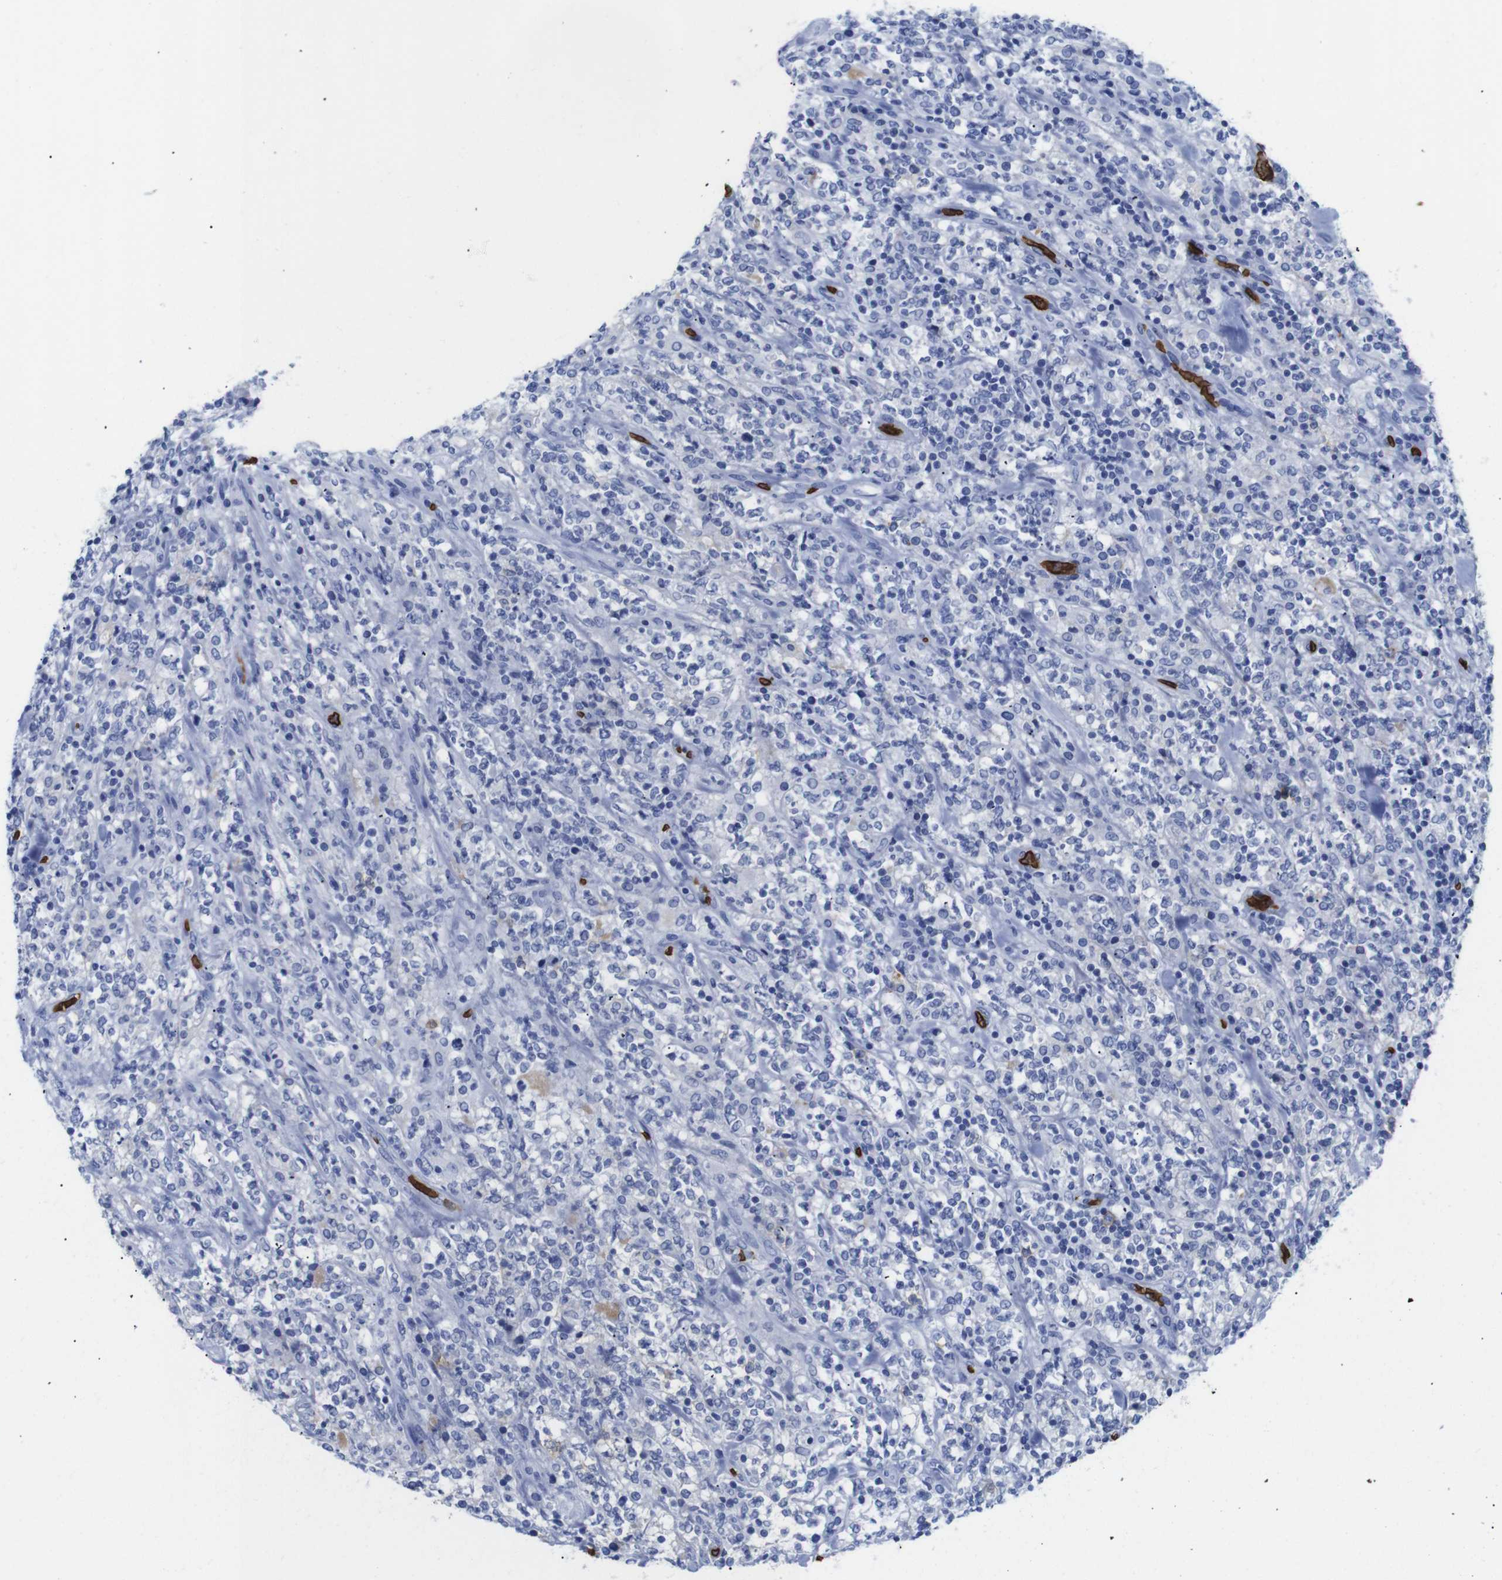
{"staining": {"intensity": "negative", "quantity": "none", "location": "none"}, "tissue": "lymphoma", "cell_type": "Tumor cells", "image_type": "cancer", "snomed": [{"axis": "morphology", "description": "Malignant lymphoma, non-Hodgkin's type, High grade"}, {"axis": "topography", "description": "Soft tissue"}], "caption": "Immunohistochemistry of human lymphoma reveals no positivity in tumor cells.", "gene": "S1PR2", "patient": {"sex": "male", "age": 18}}